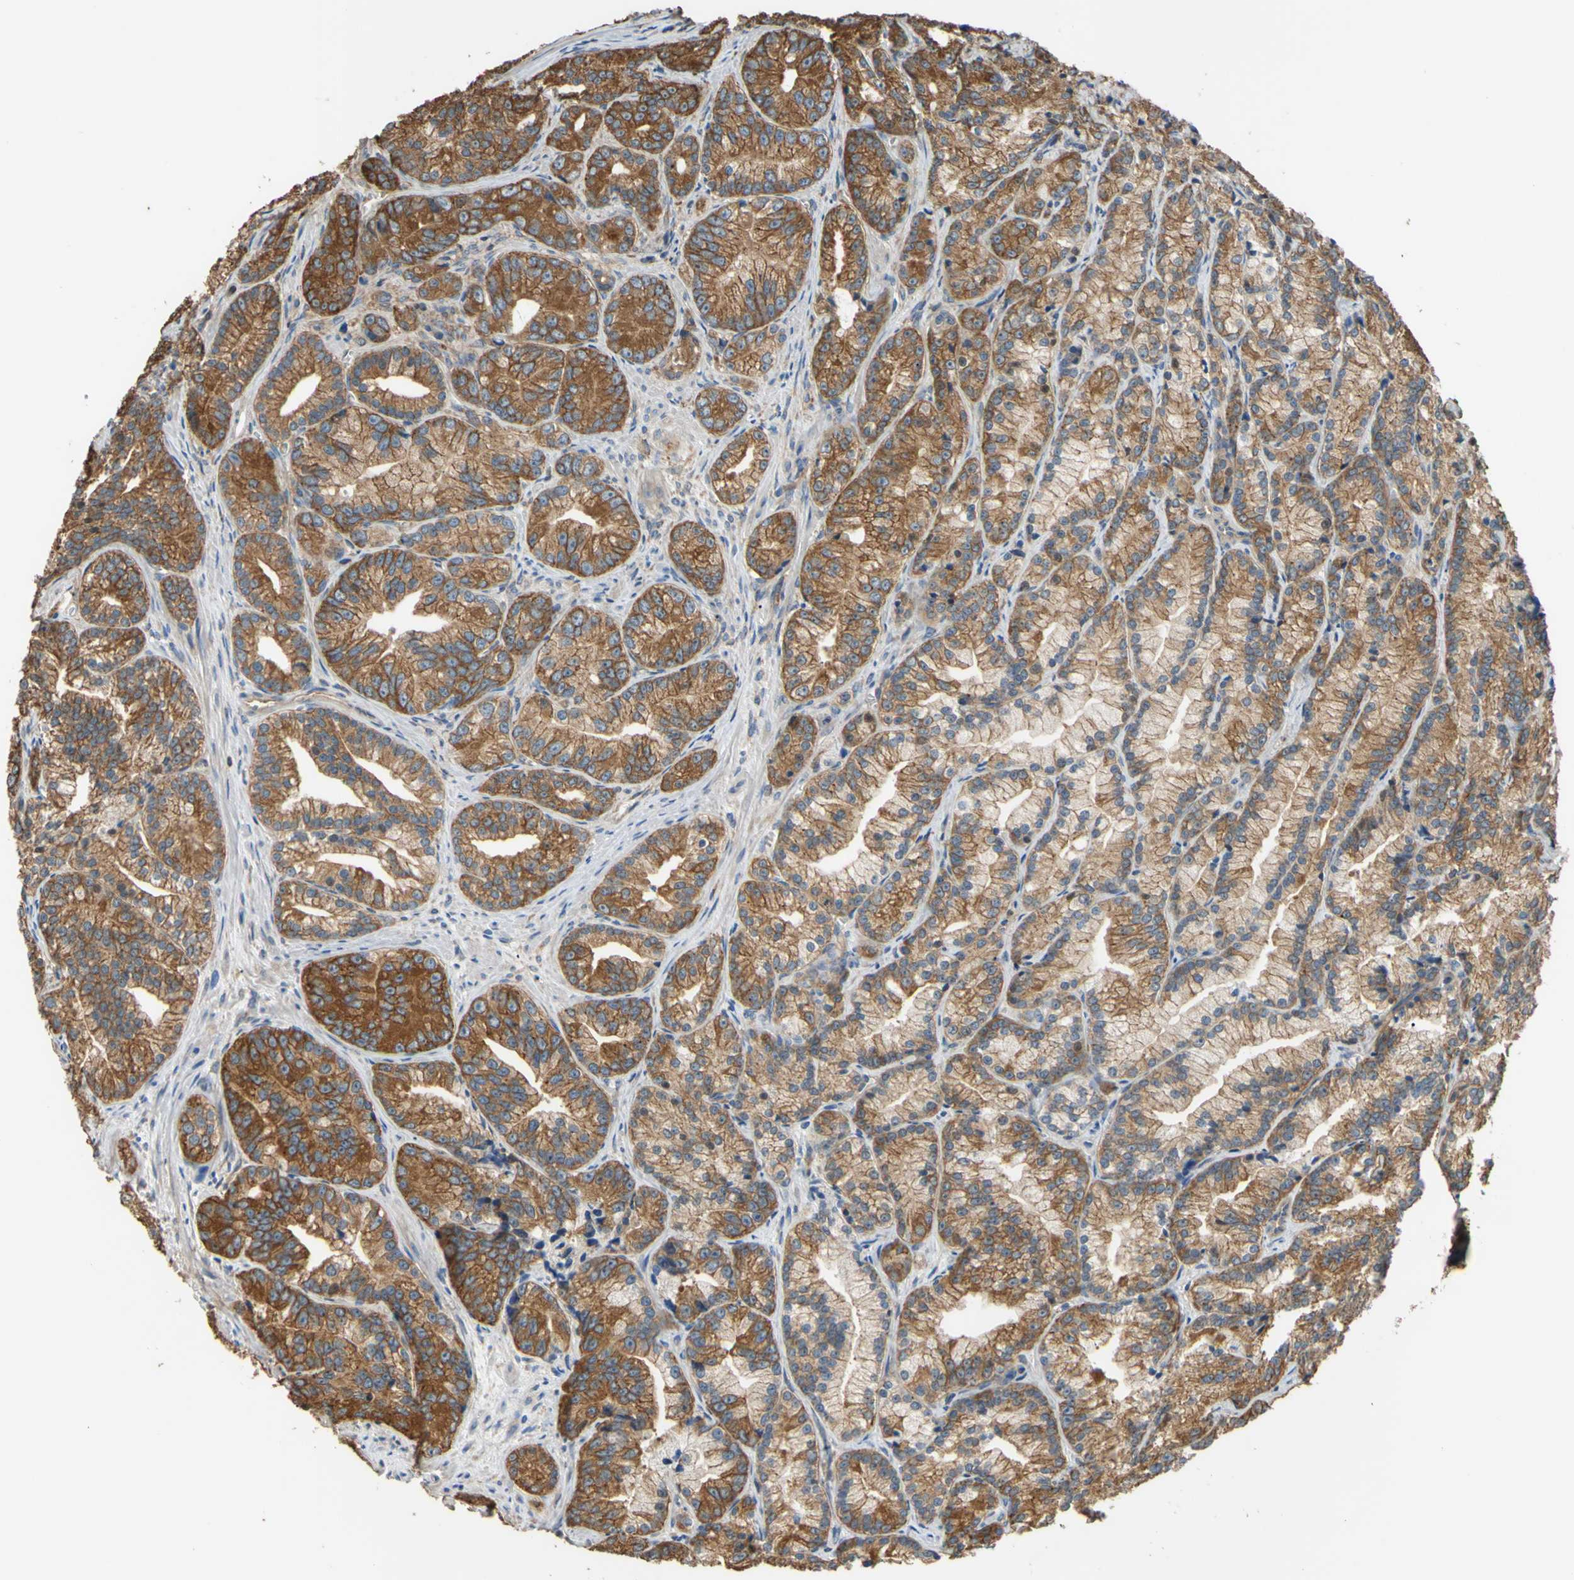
{"staining": {"intensity": "strong", "quantity": ">75%", "location": "cytoplasmic/membranous"}, "tissue": "prostate cancer", "cell_type": "Tumor cells", "image_type": "cancer", "snomed": [{"axis": "morphology", "description": "Adenocarcinoma, Low grade"}, {"axis": "topography", "description": "Prostate"}], "caption": "A high-resolution micrograph shows immunohistochemistry (IHC) staining of adenocarcinoma (low-grade) (prostate), which reveals strong cytoplasmic/membranous expression in approximately >75% of tumor cells.", "gene": "CTTN", "patient": {"sex": "male", "age": 89}}